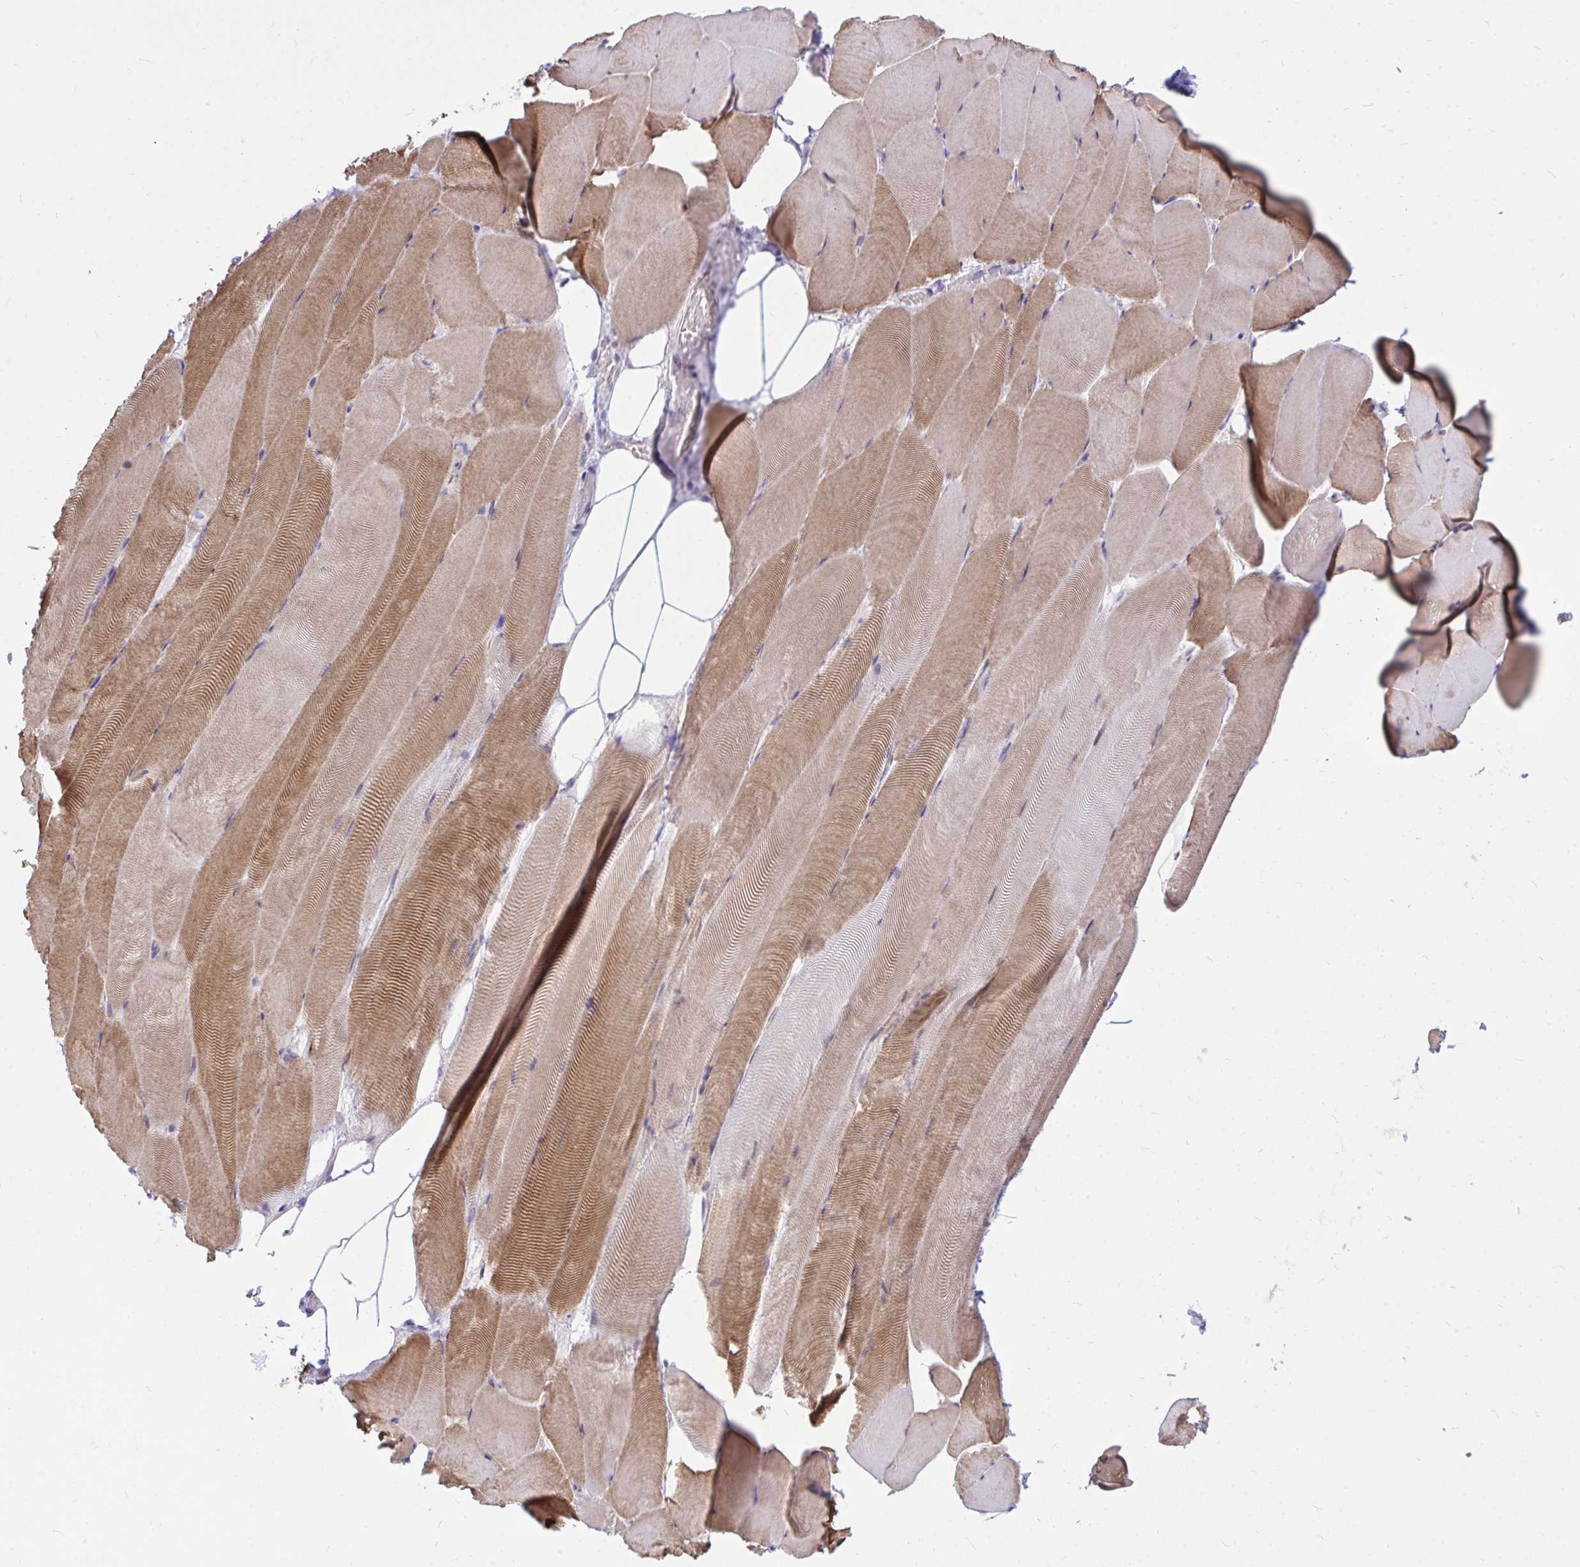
{"staining": {"intensity": "moderate", "quantity": "25%-75%", "location": "cytoplasmic/membranous"}, "tissue": "skeletal muscle", "cell_type": "Myocytes", "image_type": "normal", "snomed": [{"axis": "morphology", "description": "Normal tissue, NOS"}, {"axis": "topography", "description": "Skeletal muscle"}], "caption": "Myocytes reveal moderate cytoplasmic/membranous positivity in about 25%-75% of cells in unremarkable skeletal muscle. The staining is performed using DAB (3,3'-diaminobenzidine) brown chromogen to label protein expression. The nuclei are counter-stained blue using hematoxylin.", "gene": "ZSCAN25", "patient": {"sex": "female", "age": 64}}